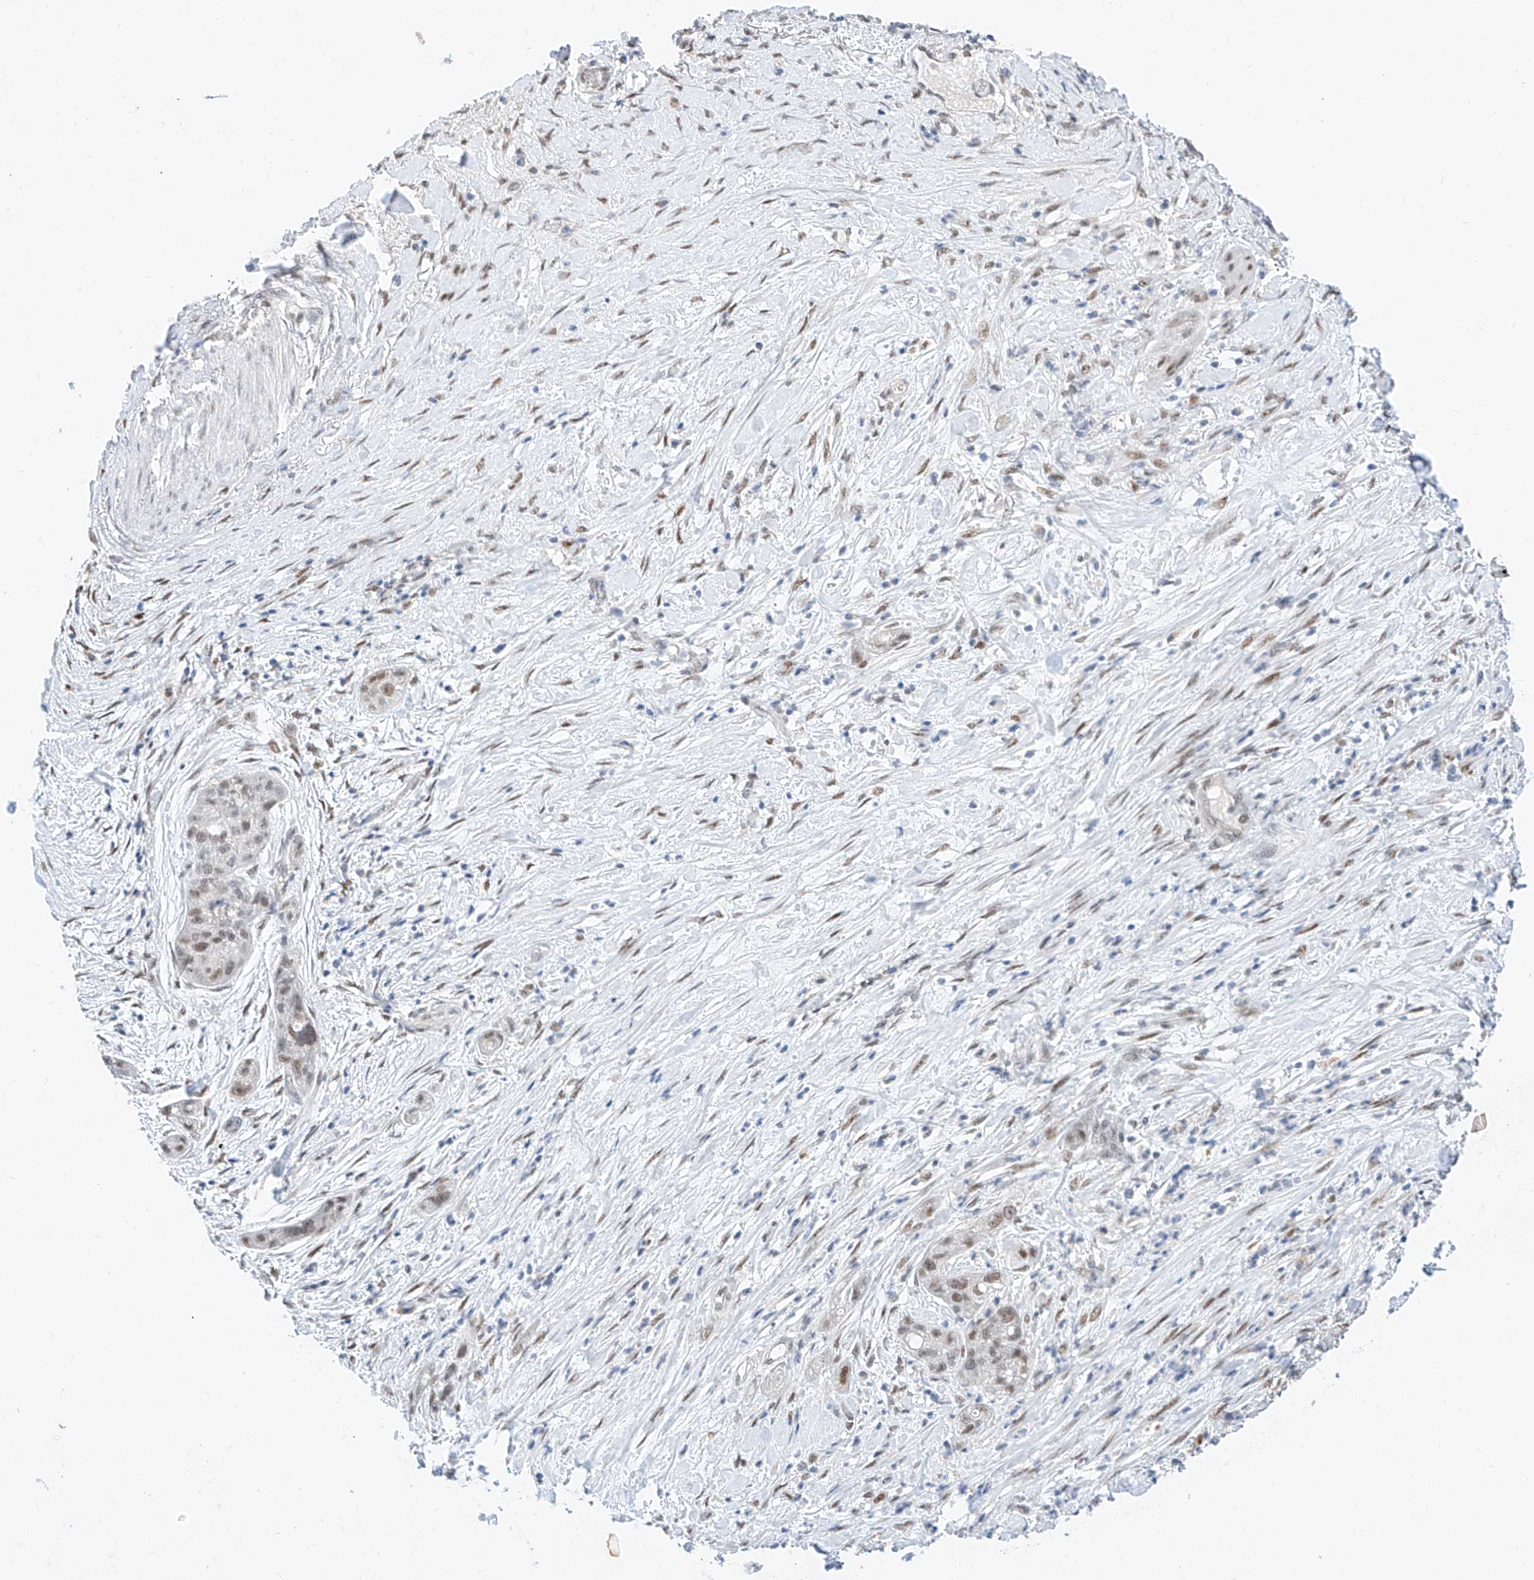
{"staining": {"intensity": "moderate", "quantity": "25%-75%", "location": "nuclear"}, "tissue": "pancreatic cancer", "cell_type": "Tumor cells", "image_type": "cancer", "snomed": [{"axis": "morphology", "description": "Adenocarcinoma, NOS"}, {"axis": "topography", "description": "Pancreas"}], "caption": "IHC (DAB) staining of human pancreatic adenocarcinoma exhibits moderate nuclear protein expression in approximately 25%-75% of tumor cells.", "gene": "KCNJ1", "patient": {"sex": "female", "age": 78}}